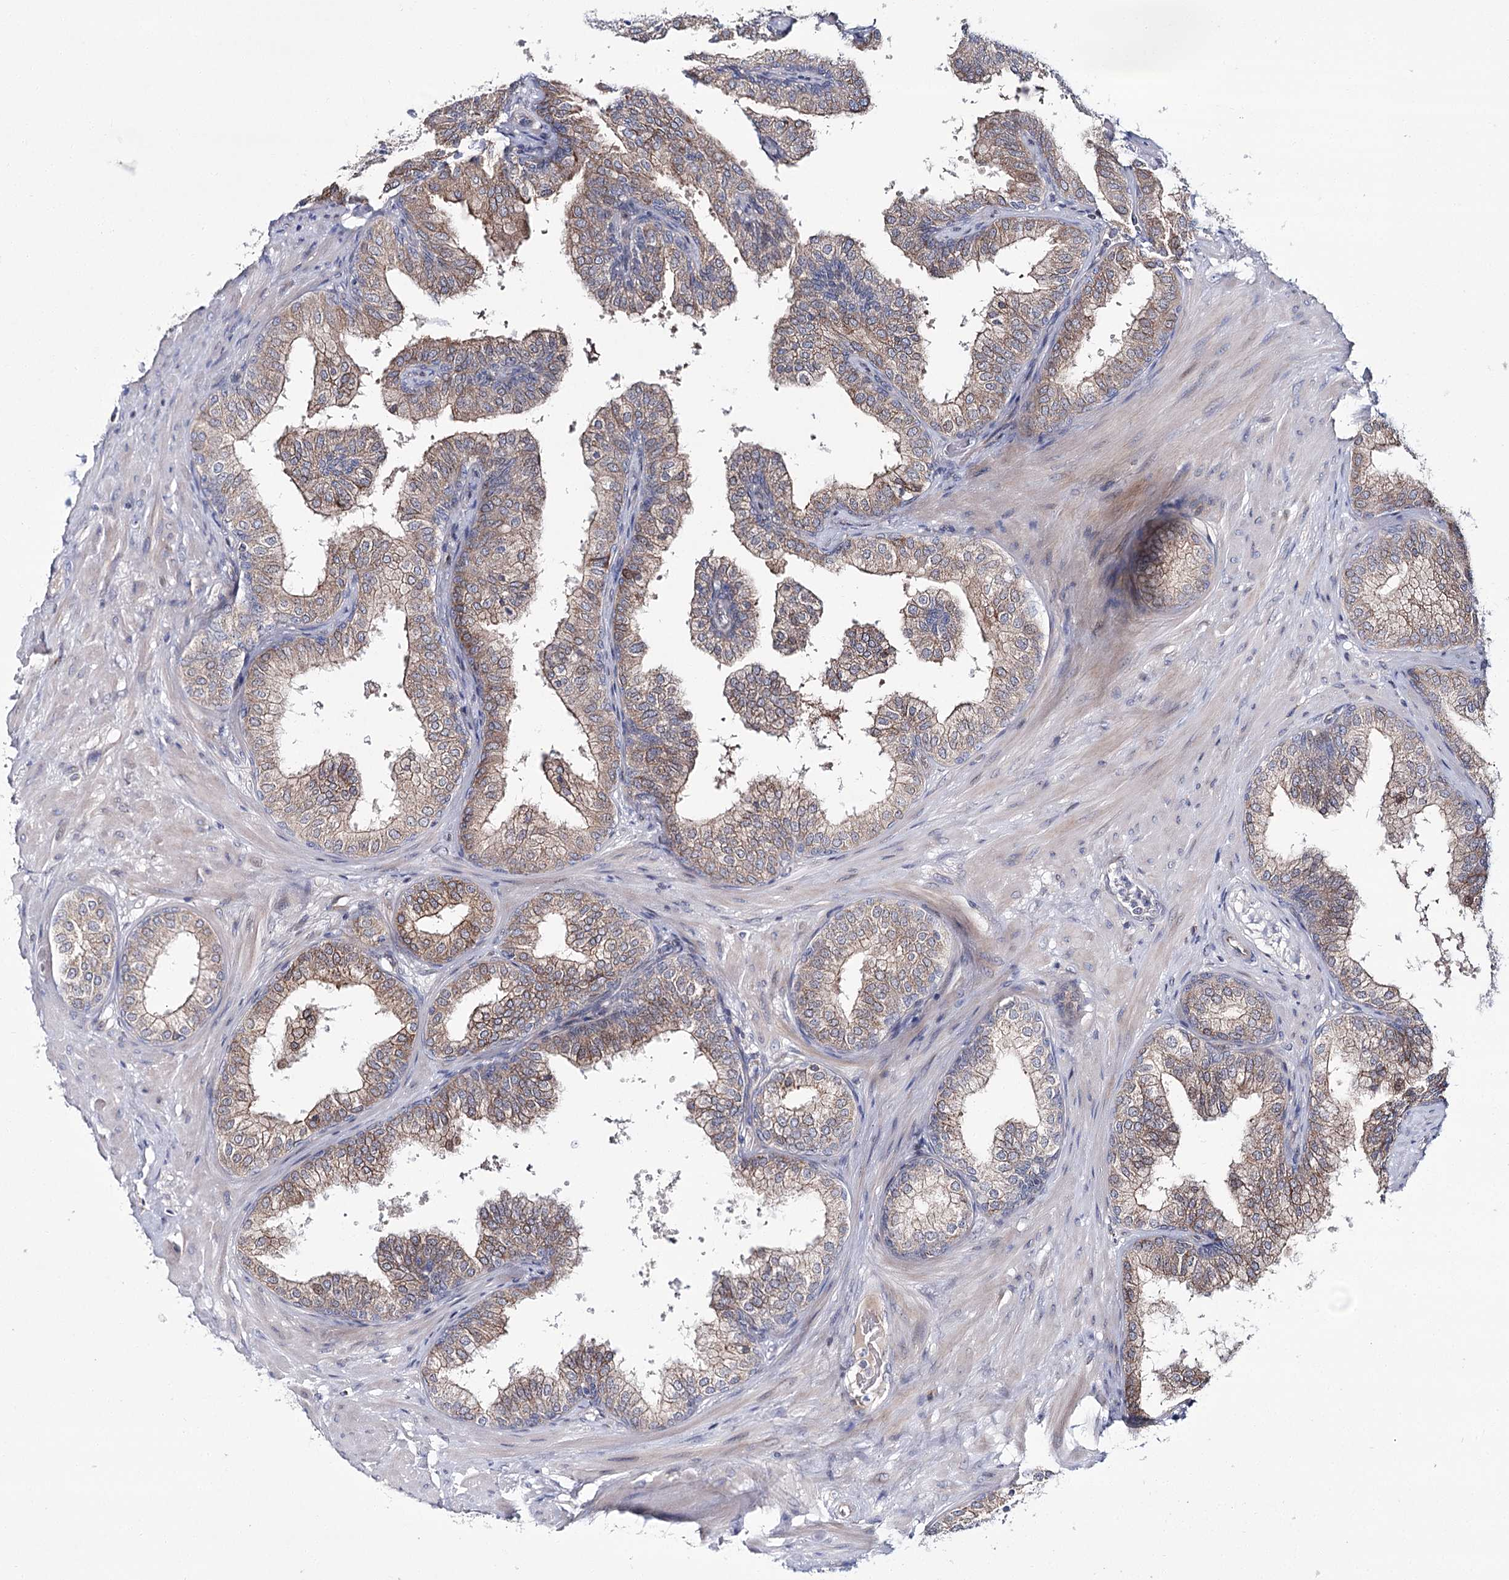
{"staining": {"intensity": "weak", "quantity": "25%-75%", "location": "cytoplasmic/membranous"}, "tissue": "prostate", "cell_type": "Glandular cells", "image_type": "normal", "snomed": [{"axis": "morphology", "description": "Normal tissue, NOS"}, {"axis": "topography", "description": "Prostate"}], "caption": "This is an image of IHC staining of benign prostate, which shows weak positivity in the cytoplasmic/membranous of glandular cells.", "gene": "CPLANE1", "patient": {"sex": "male", "age": 60}}